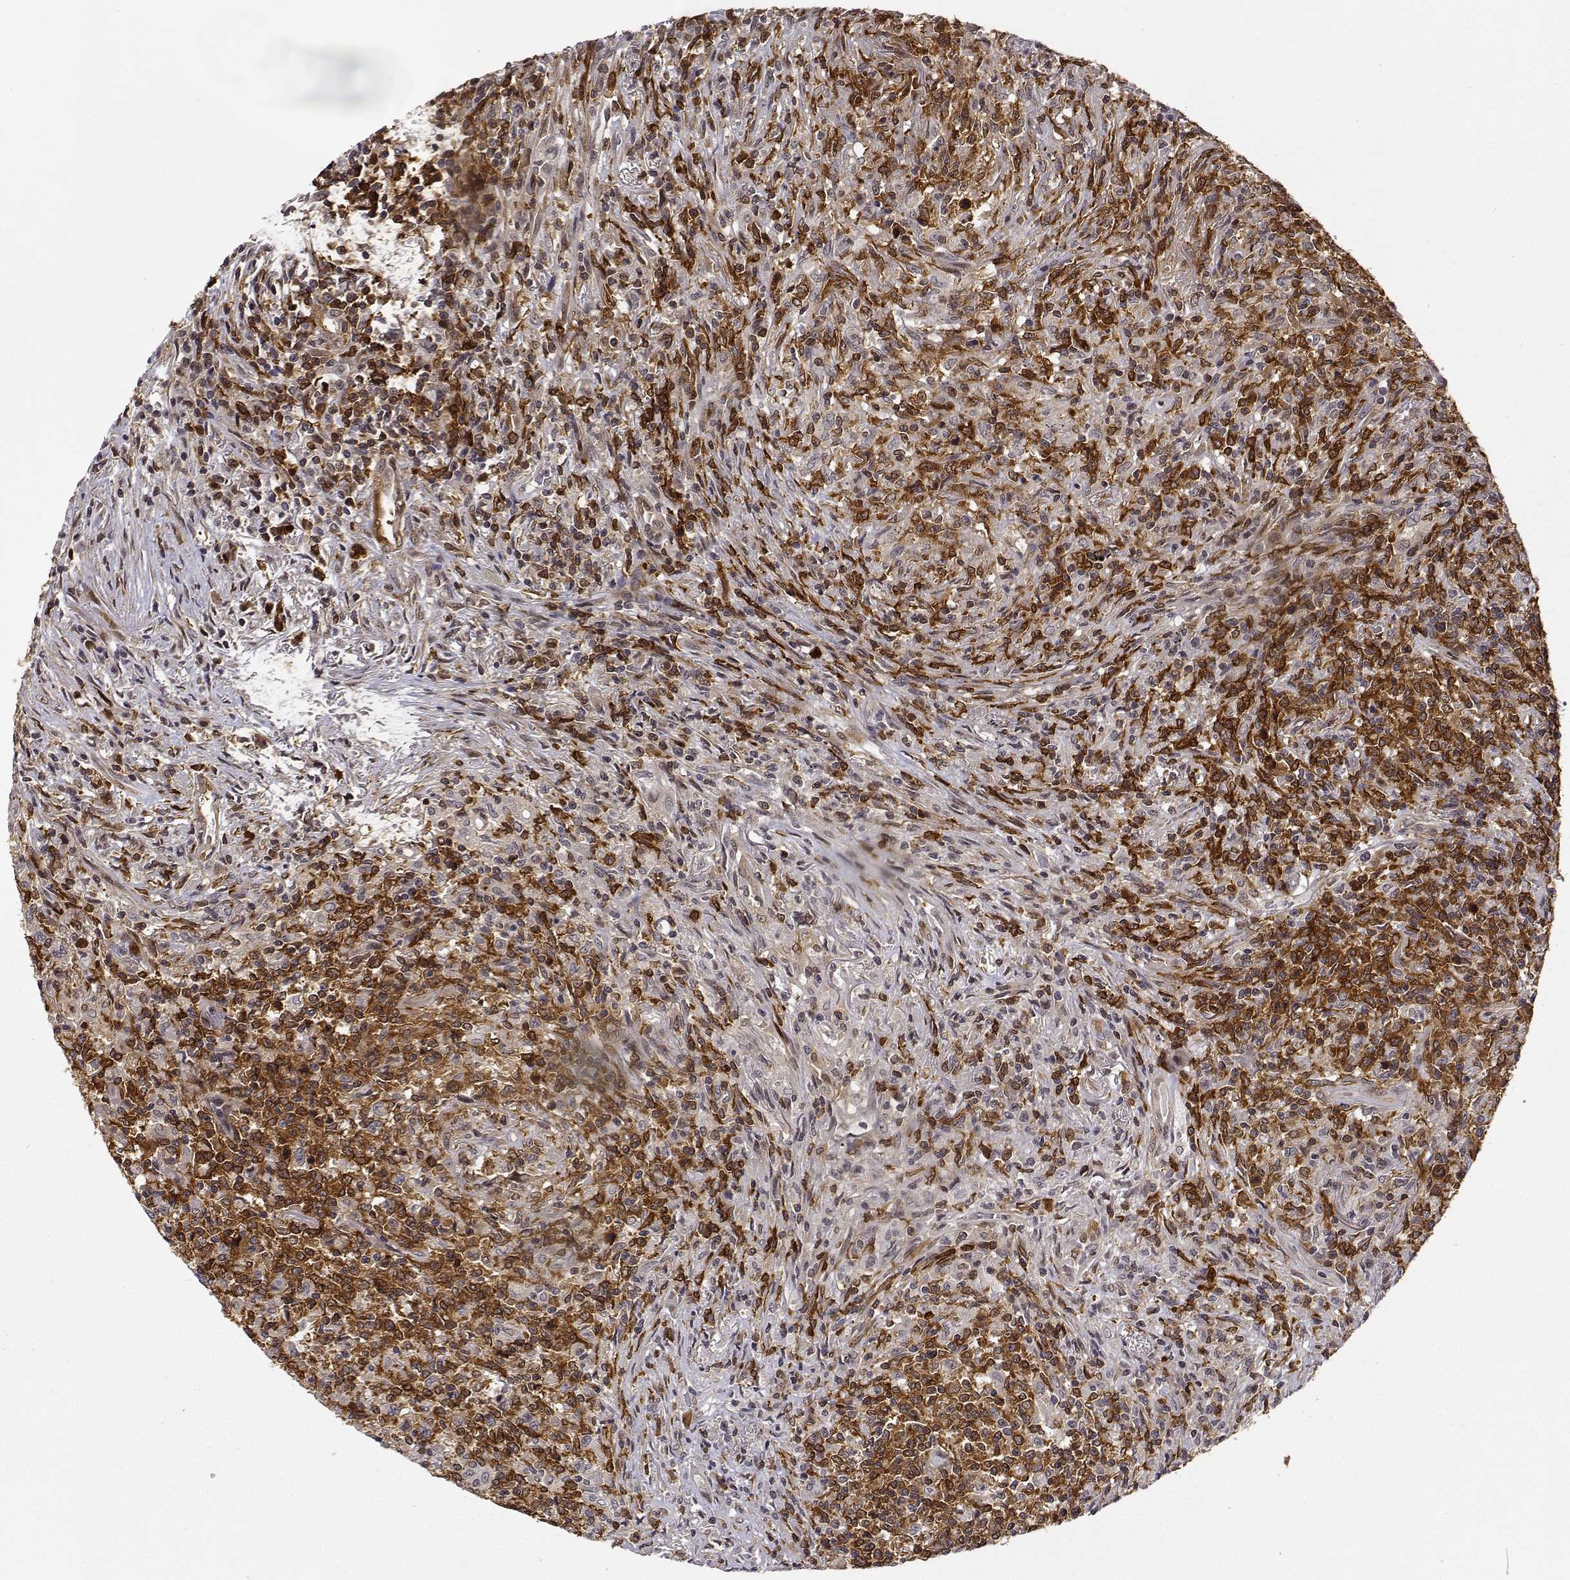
{"staining": {"intensity": "strong", "quantity": ">75%", "location": "cytoplasmic/membranous"}, "tissue": "lymphoma", "cell_type": "Tumor cells", "image_type": "cancer", "snomed": [{"axis": "morphology", "description": "Malignant lymphoma, non-Hodgkin's type, High grade"}, {"axis": "topography", "description": "Lung"}], "caption": "Protein positivity by immunohistochemistry demonstrates strong cytoplasmic/membranous positivity in approximately >75% of tumor cells in lymphoma.", "gene": "PHGDH", "patient": {"sex": "male", "age": 79}}